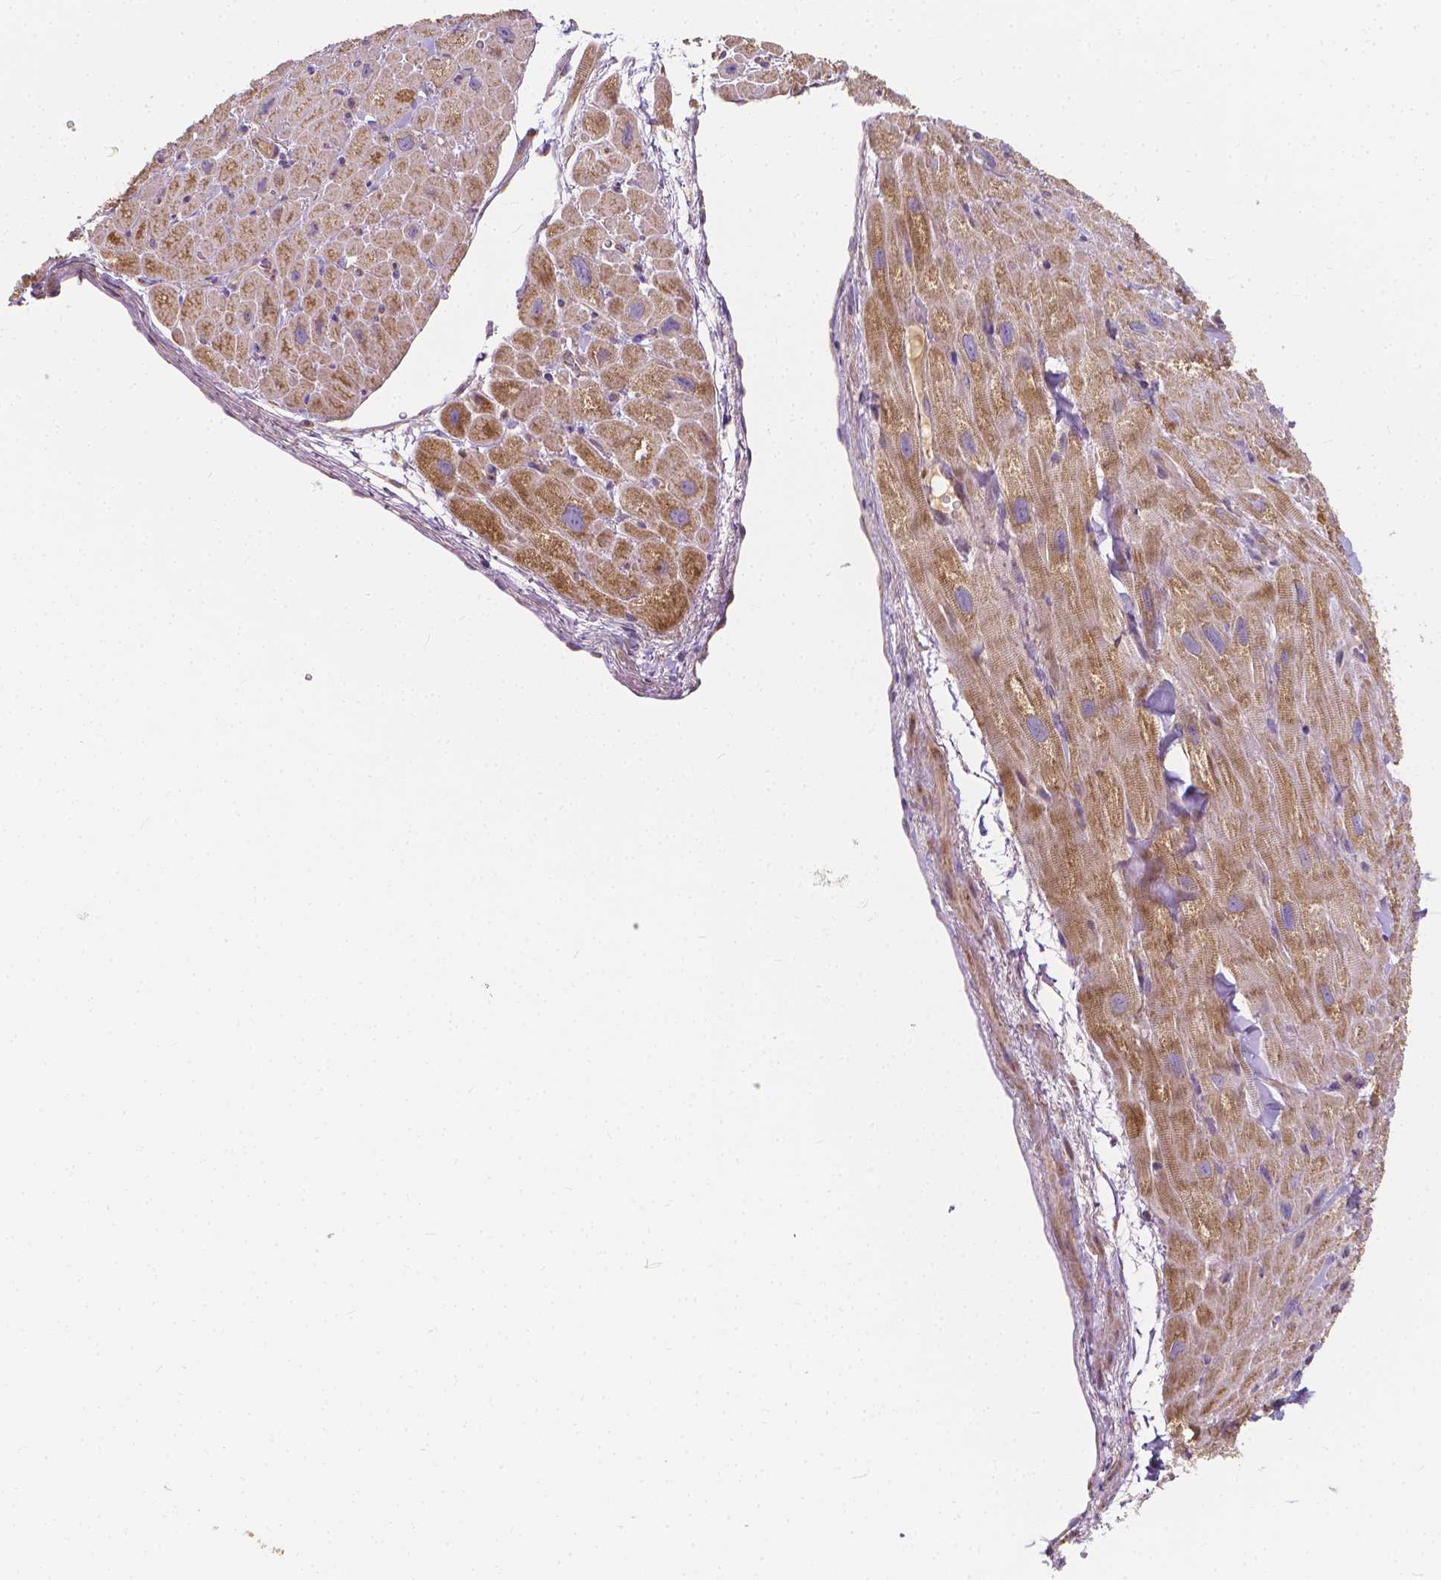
{"staining": {"intensity": "moderate", "quantity": ">75%", "location": "cytoplasmic/membranous"}, "tissue": "heart muscle", "cell_type": "Cardiomyocytes", "image_type": "normal", "snomed": [{"axis": "morphology", "description": "Normal tissue, NOS"}, {"axis": "topography", "description": "Heart"}], "caption": "The immunohistochemical stain highlights moderate cytoplasmic/membranous expression in cardiomyocytes of unremarkable heart muscle.", "gene": "SNCAIP", "patient": {"sex": "female", "age": 62}}